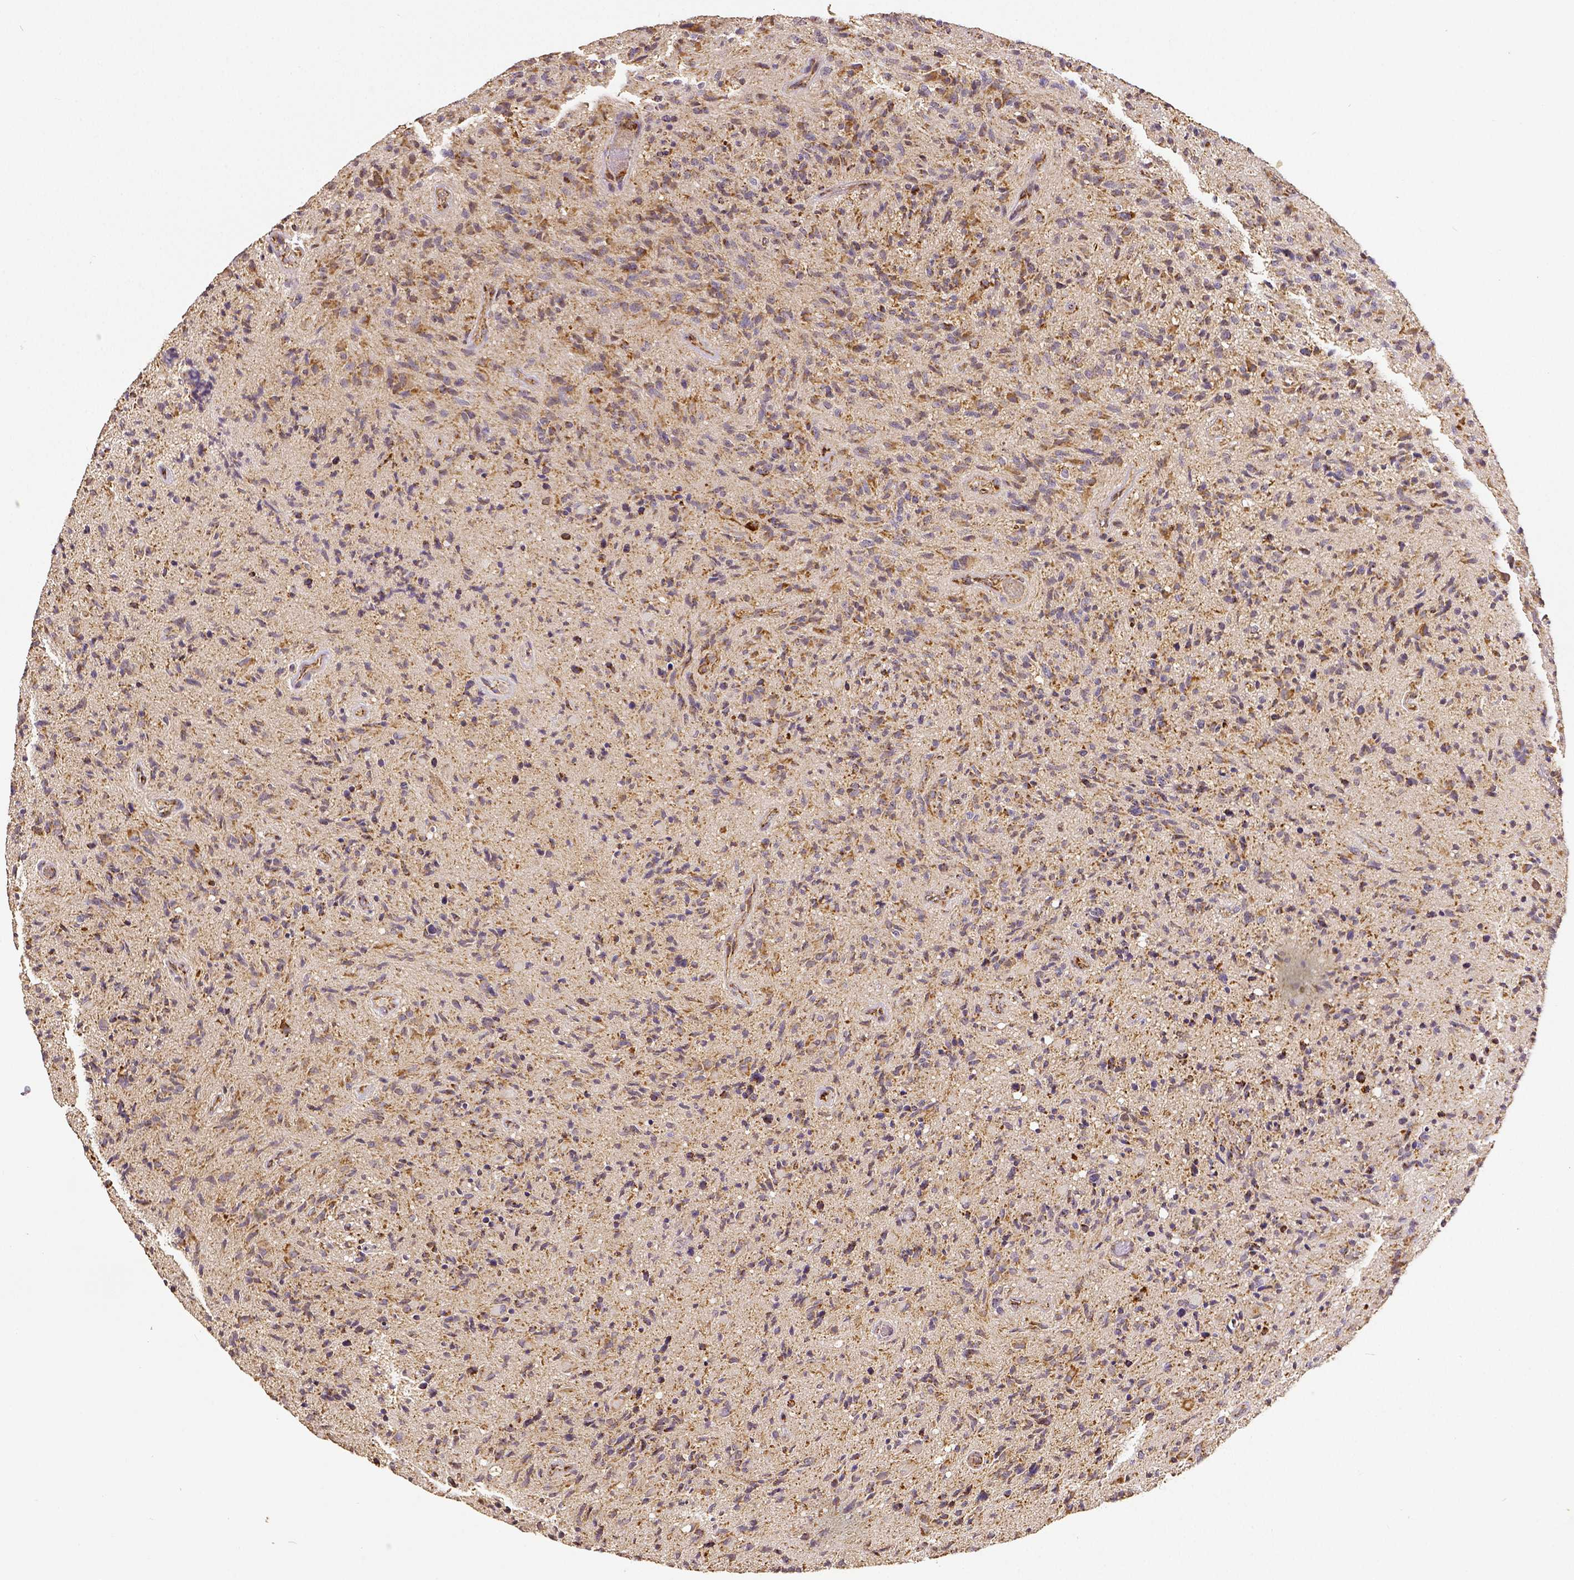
{"staining": {"intensity": "weak", "quantity": ">75%", "location": "cytoplasmic/membranous"}, "tissue": "glioma", "cell_type": "Tumor cells", "image_type": "cancer", "snomed": [{"axis": "morphology", "description": "Glioma, malignant, High grade"}, {"axis": "topography", "description": "Brain"}], "caption": "Immunohistochemistry (IHC) (DAB) staining of human high-grade glioma (malignant) demonstrates weak cytoplasmic/membranous protein staining in approximately >75% of tumor cells.", "gene": "SDHB", "patient": {"sex": "male", "age": 54}}